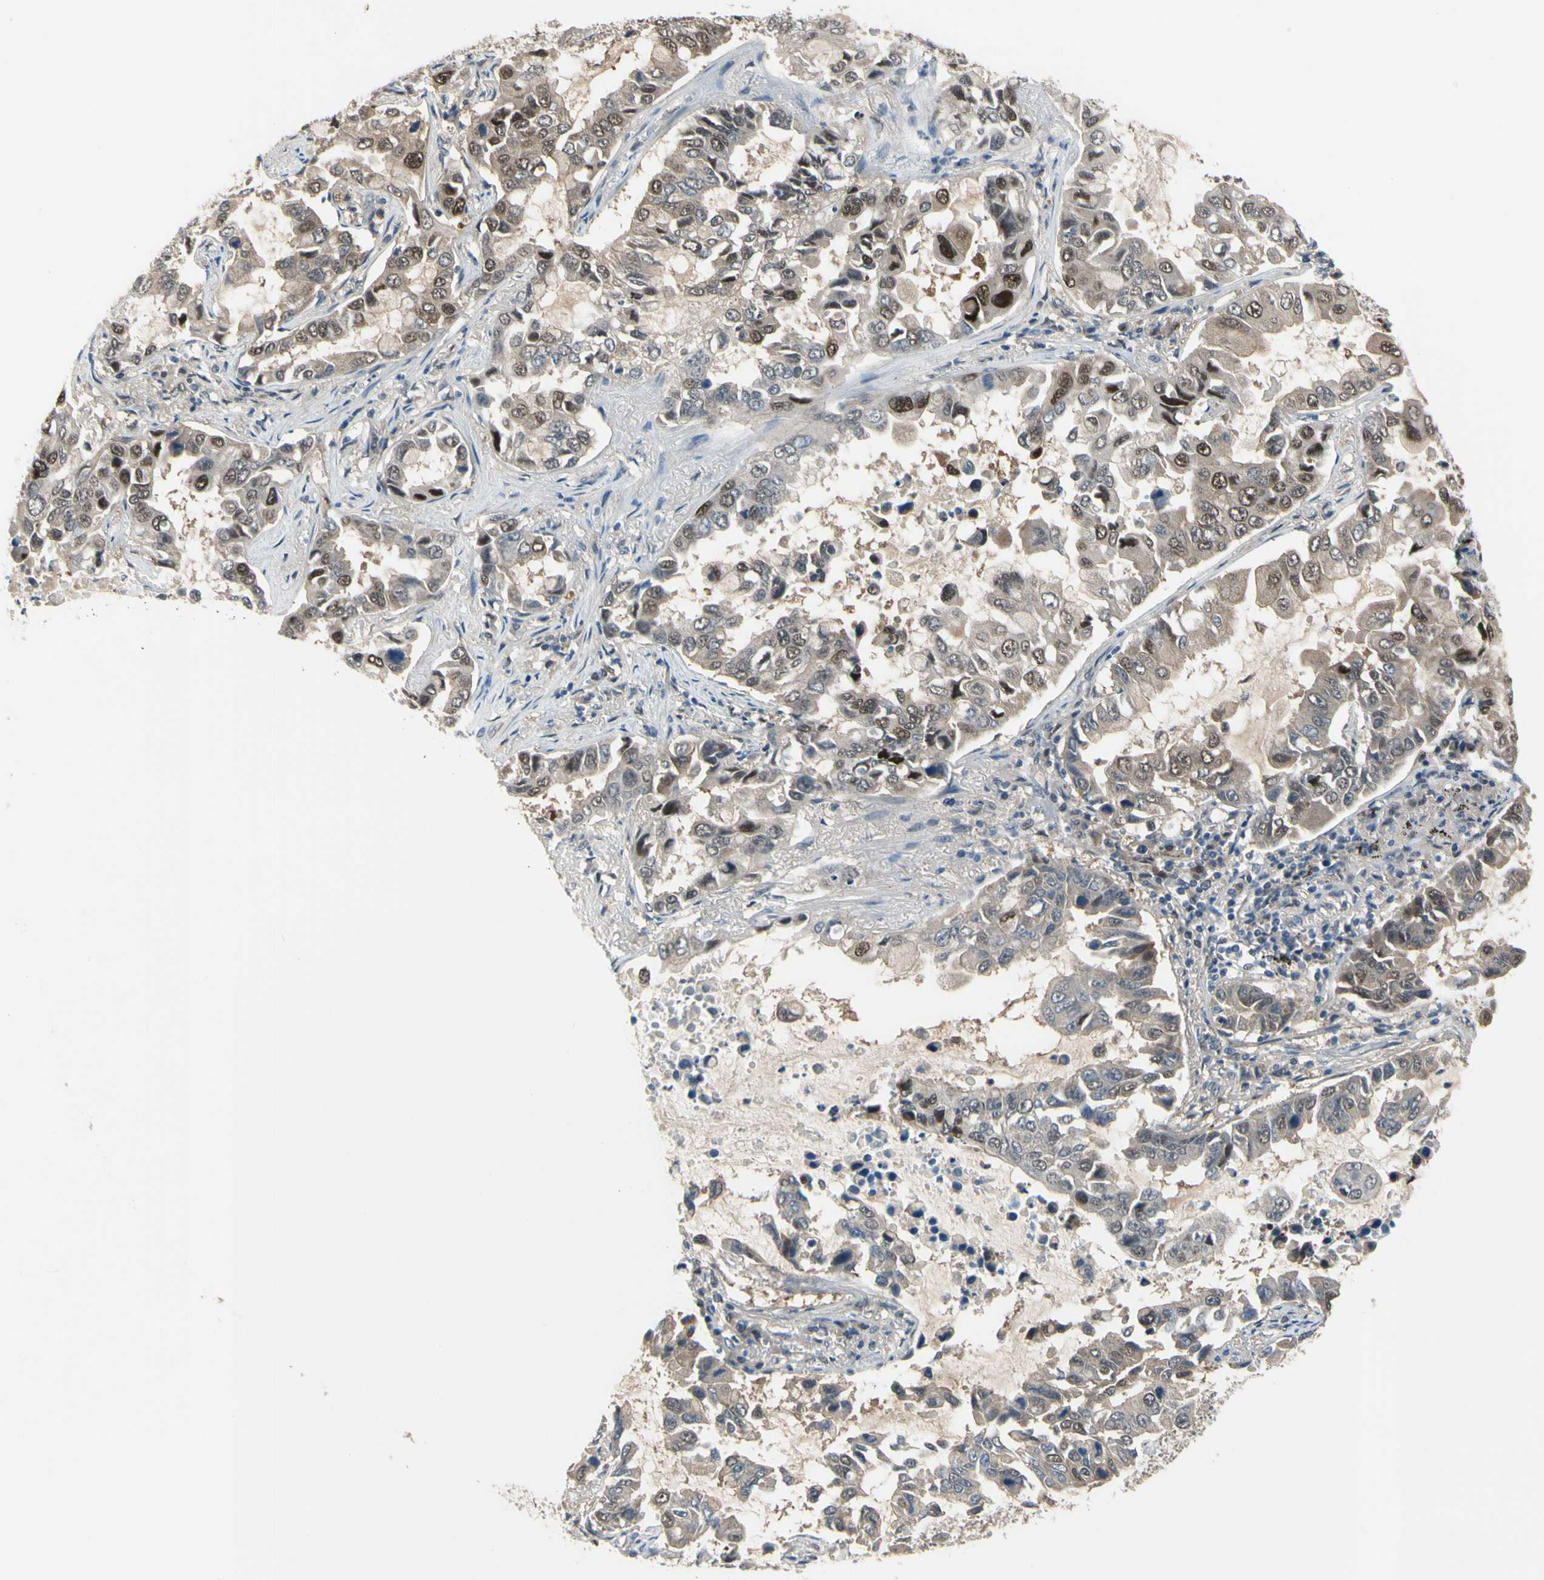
{"staining": {"intensity": "moderate", "quantity": "25%-75%", "location": "cytoplasmic/membranous,nuclear"}, "tissue": "lung cancer", "cell_type": "Tumor cells", "image_type": "cancer", "snomed": [{"axis": "morphology", "description": "Adenocarcinoma, NOS"}, {"axis": "topography", "description": "Lung"}], "caption": "Immunohistochemical staining of human lung cancer (adenocarcinoma) reveals medium levels of moderate cytoplasmic/membranous and nuclear expression in approximately 25%-75% of tumor cells. The staining is performed using DAB (3,3'-diaminobenzidine) brown chromogen to label protein expression. The nuclei are counter-stained blue using hematoxylin.", "gene": "HSPA4", "patient": {"sex": "male", "age": 64}}